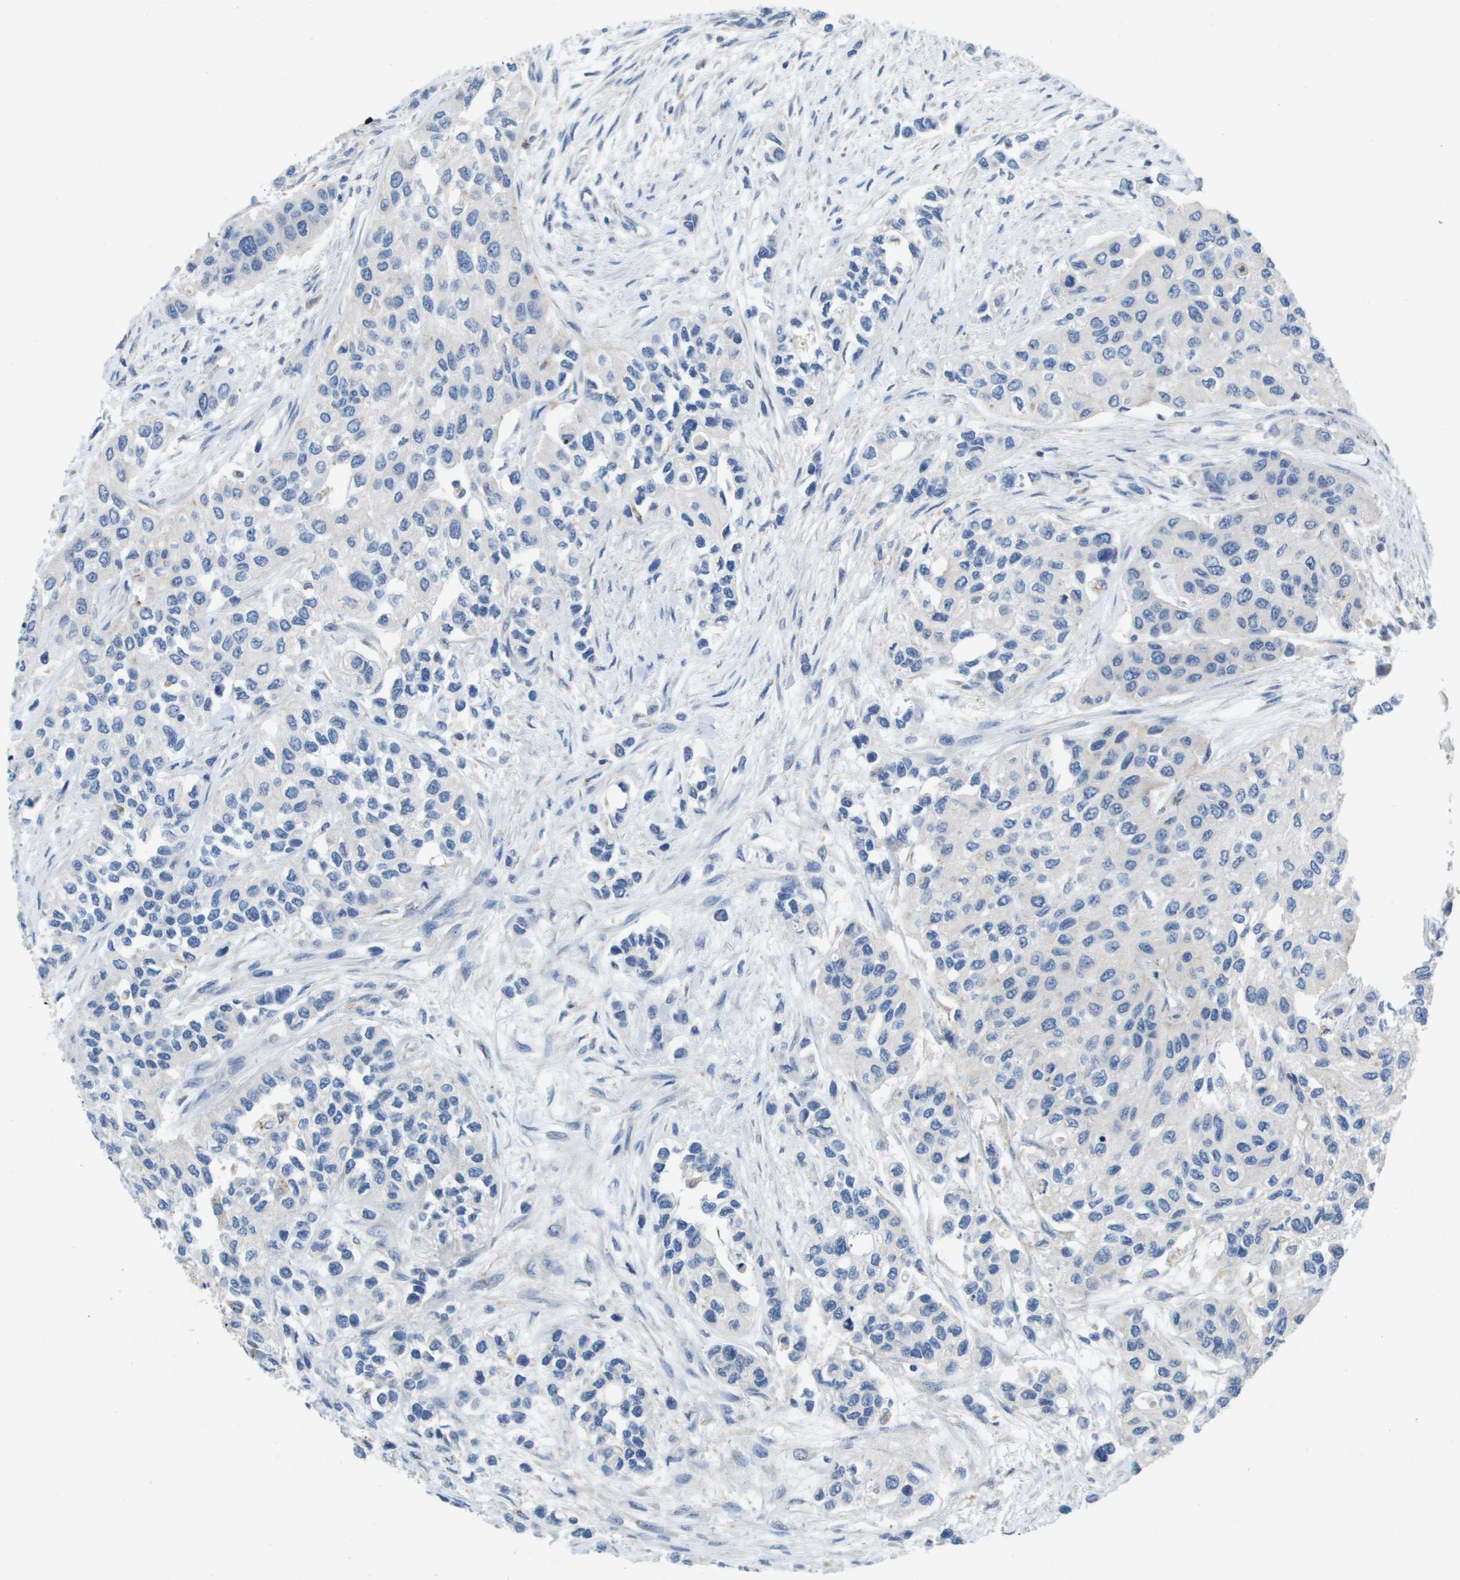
{"staining": {"intensity": "negative", "quantity": "none", "location": "none"}, "tissue": "urothelial cancer", "cell_type": "Tumor cells", "image_type": "cancer", "snomed": [{"axis": "morphology", "description": "Urothelial carcinoma, High grade"}, {"axis": "topography", "description": "Urinary bladder"}], "caption": "Immunohistochemistry photomicrograph of urothelial cancer stained for a protein (brown), which reveals no positivity in tumor cells.", "gene": "B3GNT5", "patient": {"sex": "female", "age": 56}}